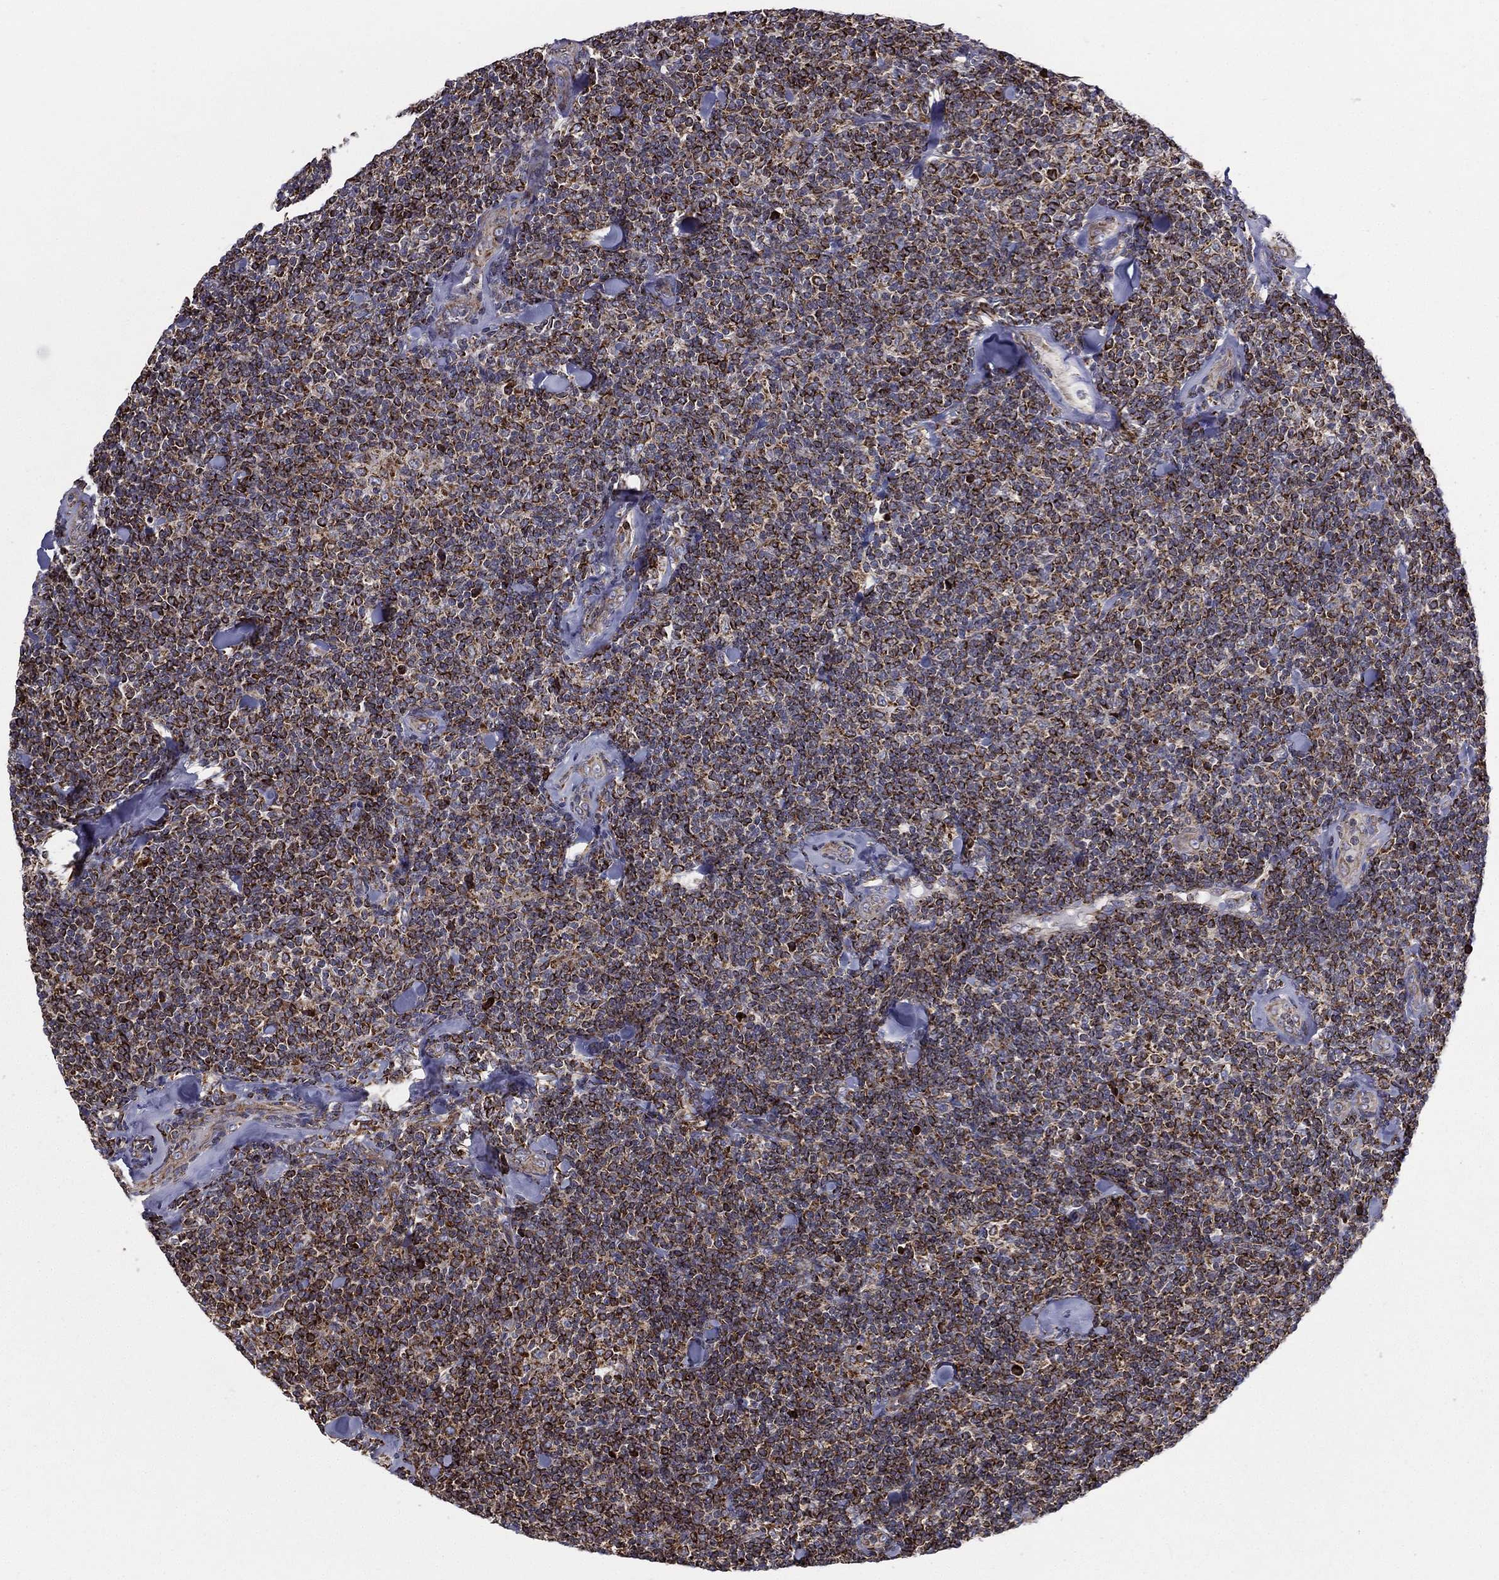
{"staining": {"intensity": "moderate", "quantity": ">75%", "location": "cytoplasmic/membranous"}, "tissue": "lymphoma", "cell_type": "Tumor cells", "image_type": "cancer", "snomed": [{"axis": "morphology", "description": "Malignant lymphoma, non-Hodgkin's type, Low grade"}, {"axis": "topography", "description": "Lymph node"}], "caption": "Immunohistochemical staining of human lymphoma reveals medium levels of moderate cytoplasmic/membranous positivity in about >75% of tumor cells. The staining was performed using DAB (3,3'-diaminobenzidine), with brown indicating positive protein expression. Nuclei are stained blue with hematoxylin.", "gene": "MT-CYB", "patient": {"sex": "female", "age": 56}}